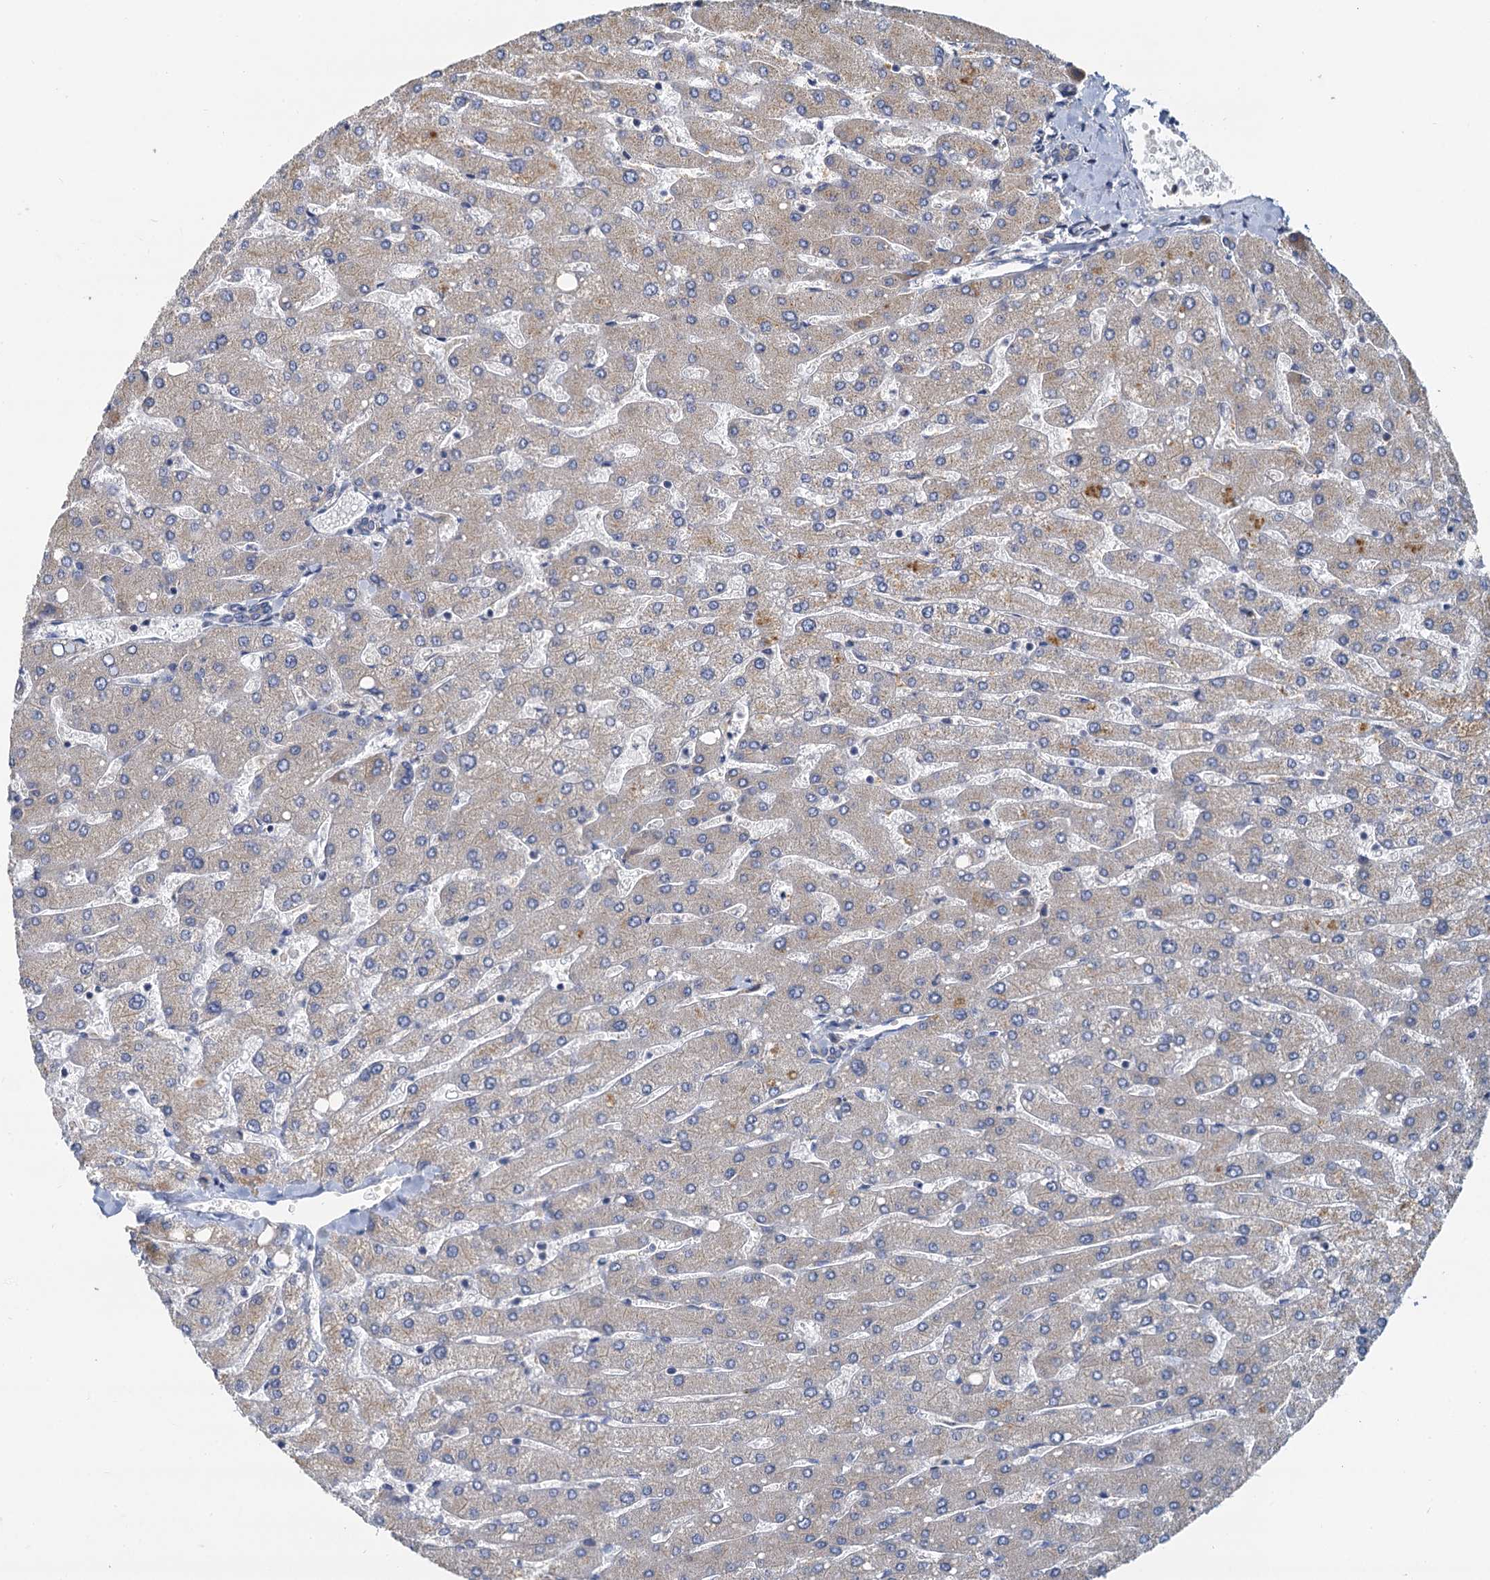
{"staining": {"intensity": "negative", "quantity": "none", "location": "none"}, "tissue": "liver", "cell_type": "Cholangiocytes", "image_type": "normal", "snomed": [{"axis": "morphology", "description": "Normal tissue, NOS"}, {"axis": "topography", "description": "Liver"}], "caption": "Protein analysis of normal liver demonstrates no significant expression in cholangiocytes.", "gene": "NKAPD1", "patient": {"sex": "male", "age": 55}}